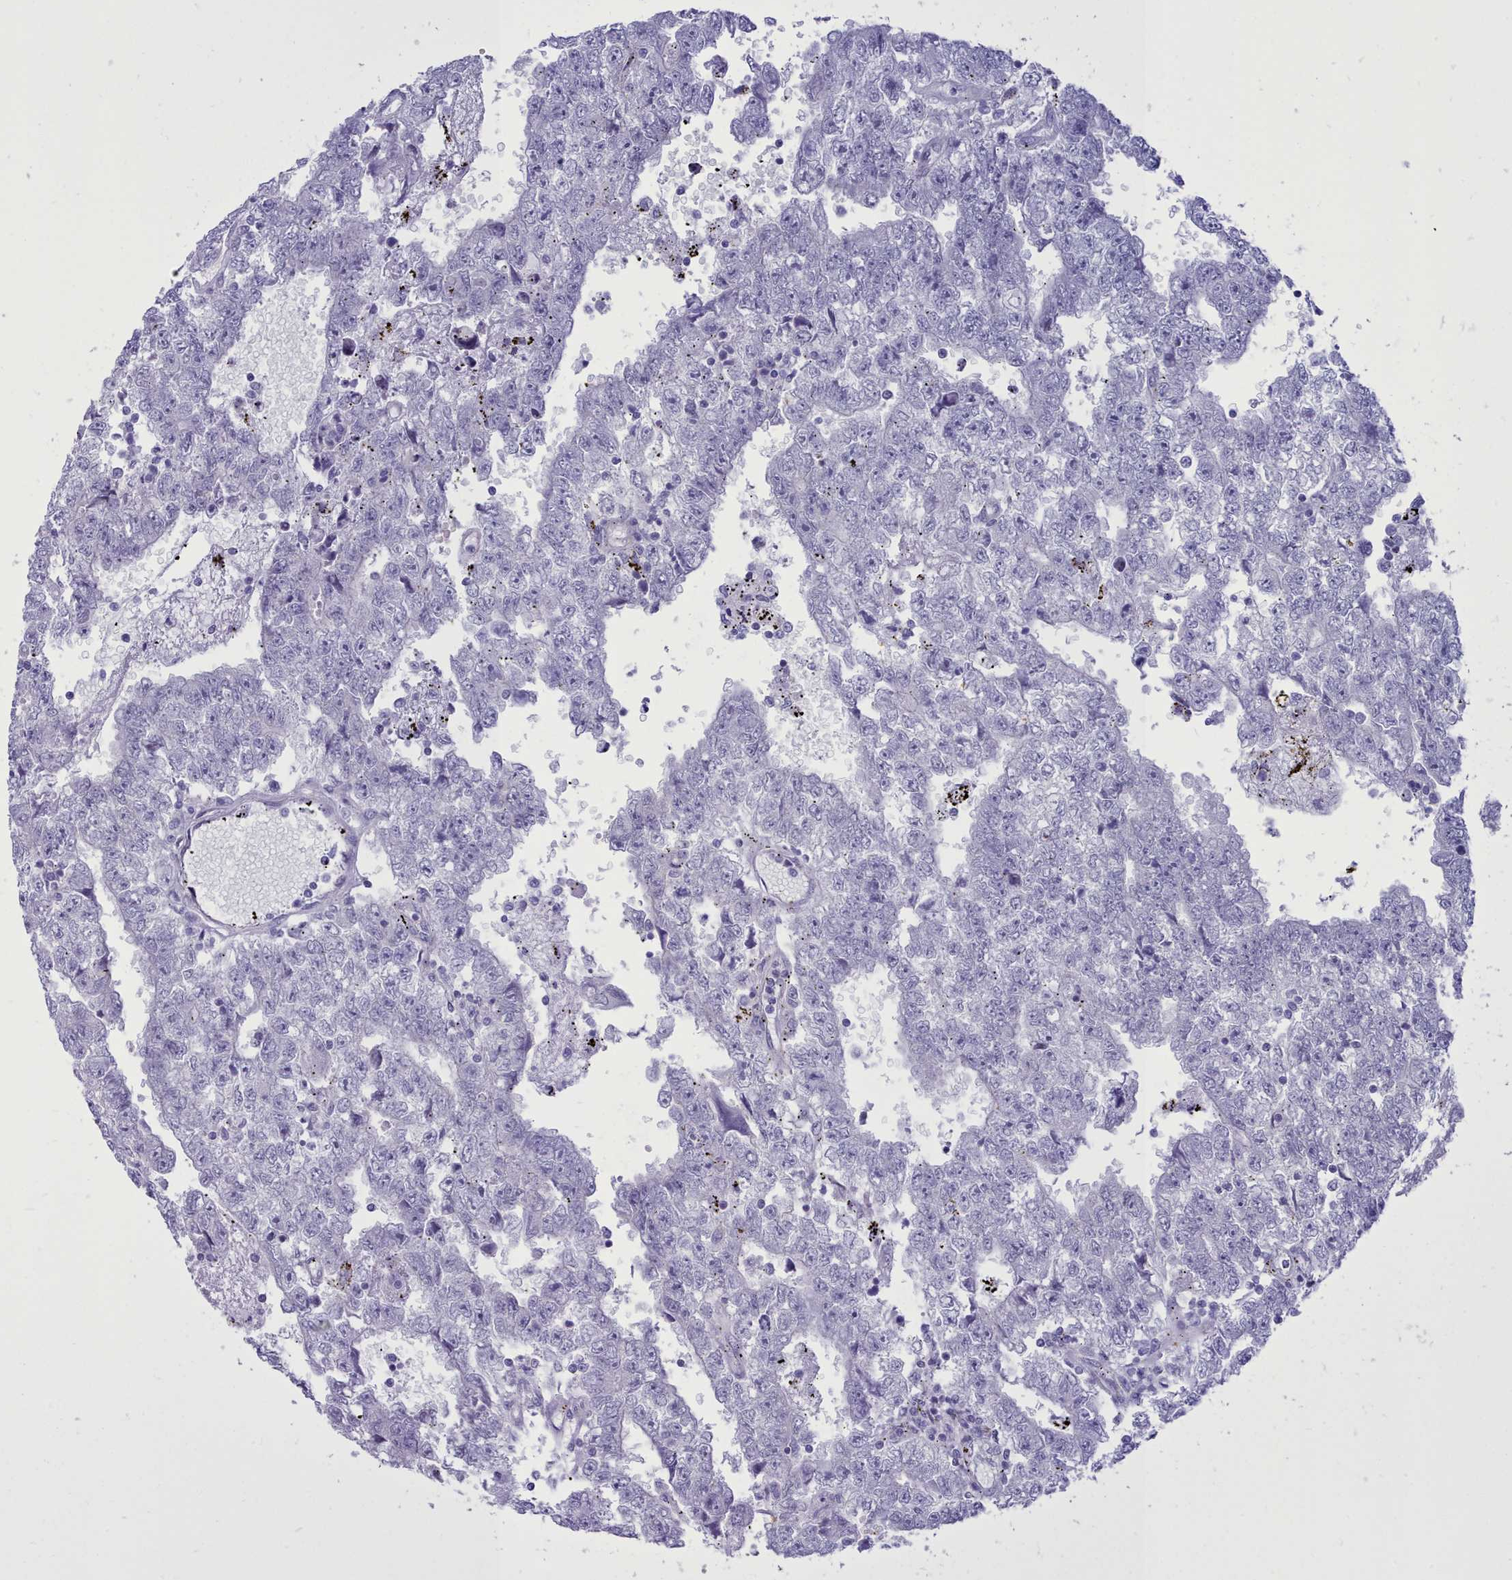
{"staining": {"intensity": "negative", "quantity": "none", "location": "none"}, "tissue": "testis cancer", "cell_type": "Tumor cells", "image_type": "cancer", "snomed": [{"axis": "morphology", "description": "Carcinoma, Embryonal, NOS"}, {"axis": "topography", "description": "Testis"}], "caption": "High magnification brightfield microscopy of testis embryonal carcinoma stained with DAB (brown) and counterstained with hematoxylin (blue): tumor cells show no significant staining. (DAB immunohistochemistry with hematoxylin counter stain).", "gene": "TMEM253", "patient": {"sex": "male", "age": 25}}